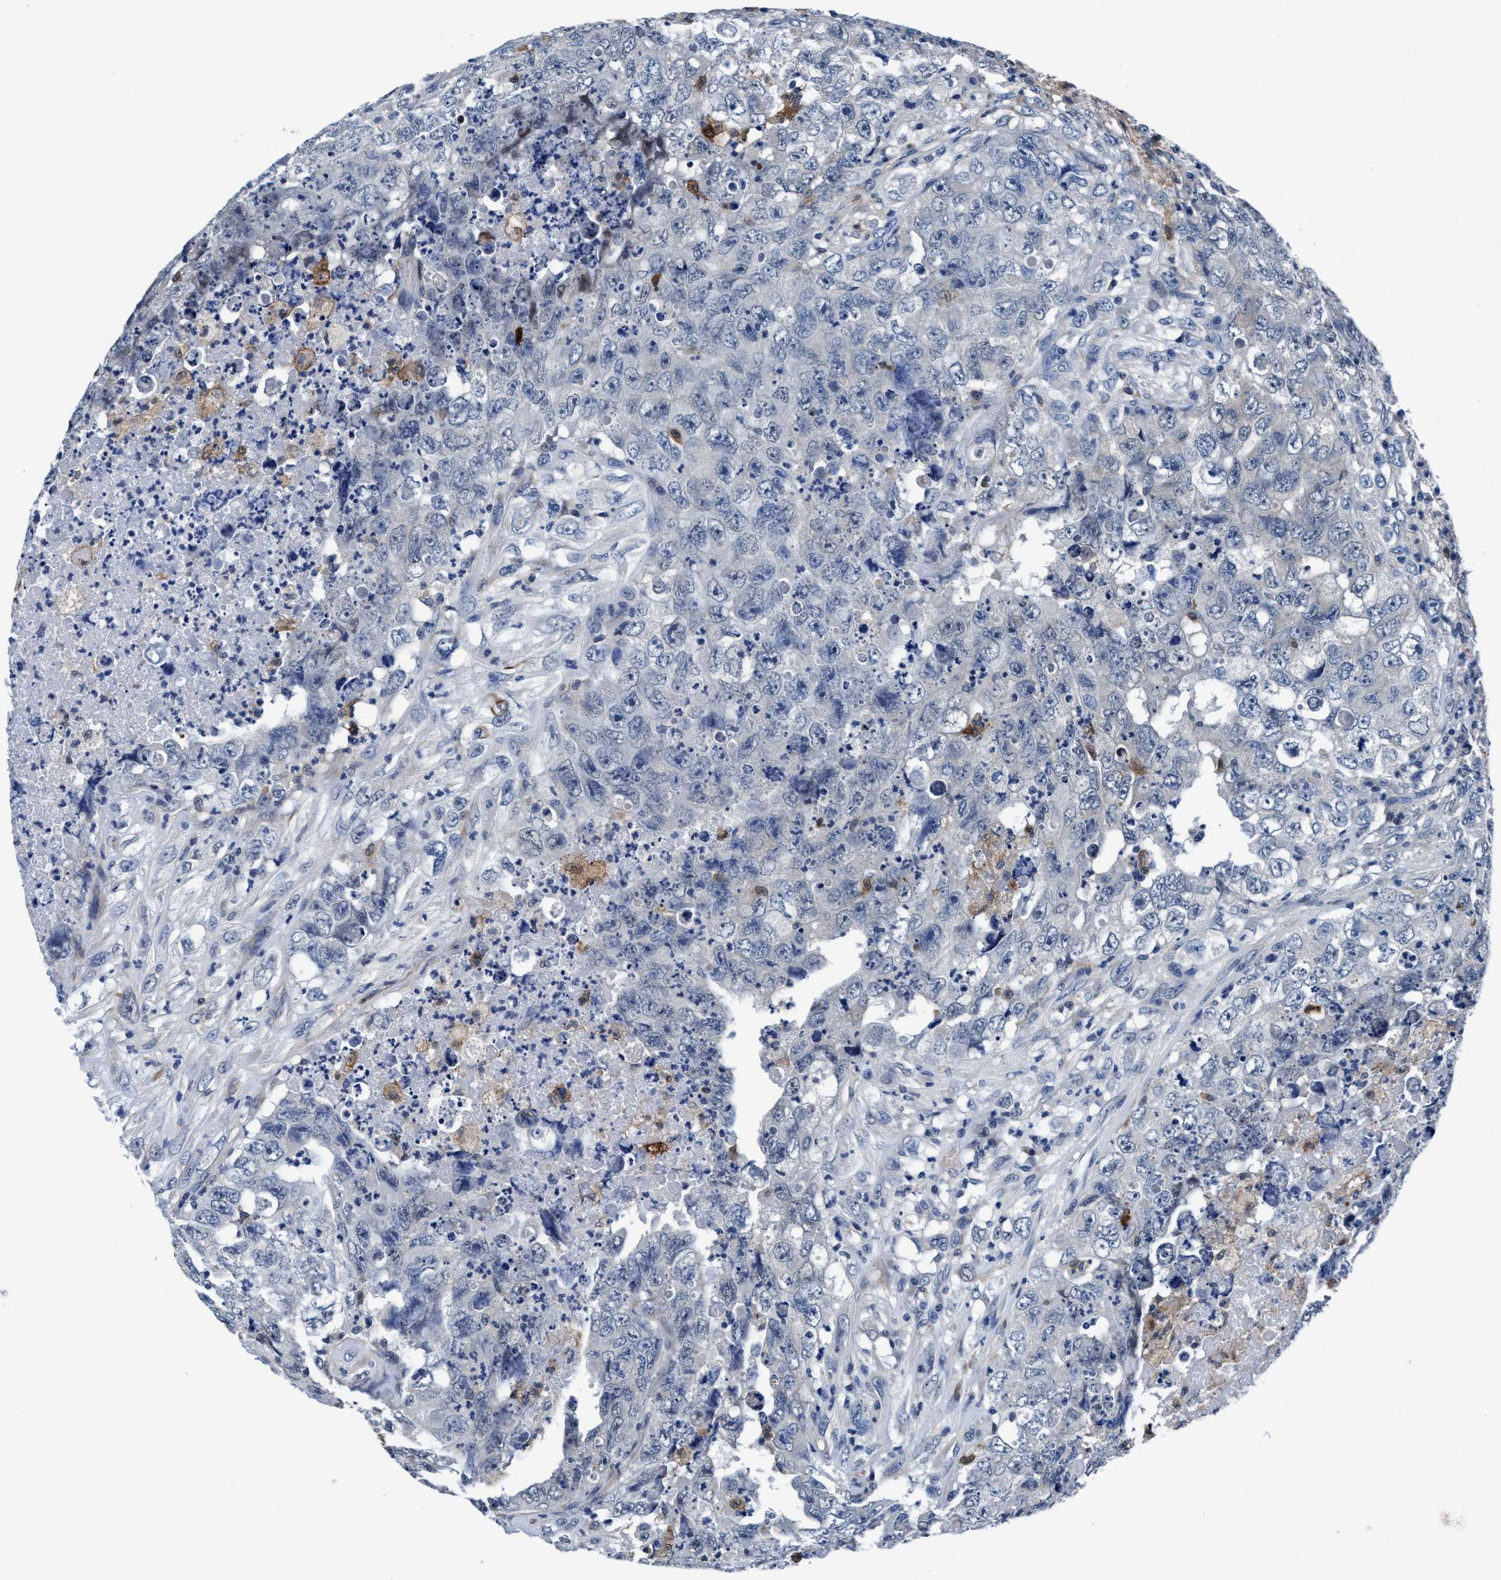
{"staining": {"intensity": "negative", "quantity": "none", "location": "none"}, "tissue": "testis cancer", "cell_type": "Tumor cells", "image_type": "cancer", "snomed": [{"axis": "morphology", "description": "Carcinoma, Embryonal, NOS"}, {"axis": "topography", "description": "Testis"}], "caption": "An immunohistochemistry image of embryonal carcinoma (testis) is shown. There is no staining in tumor cells of embryonal carcinoma (testis).", "gene": "TMEM94", "patient": {"sex": "male", "age": 32}}